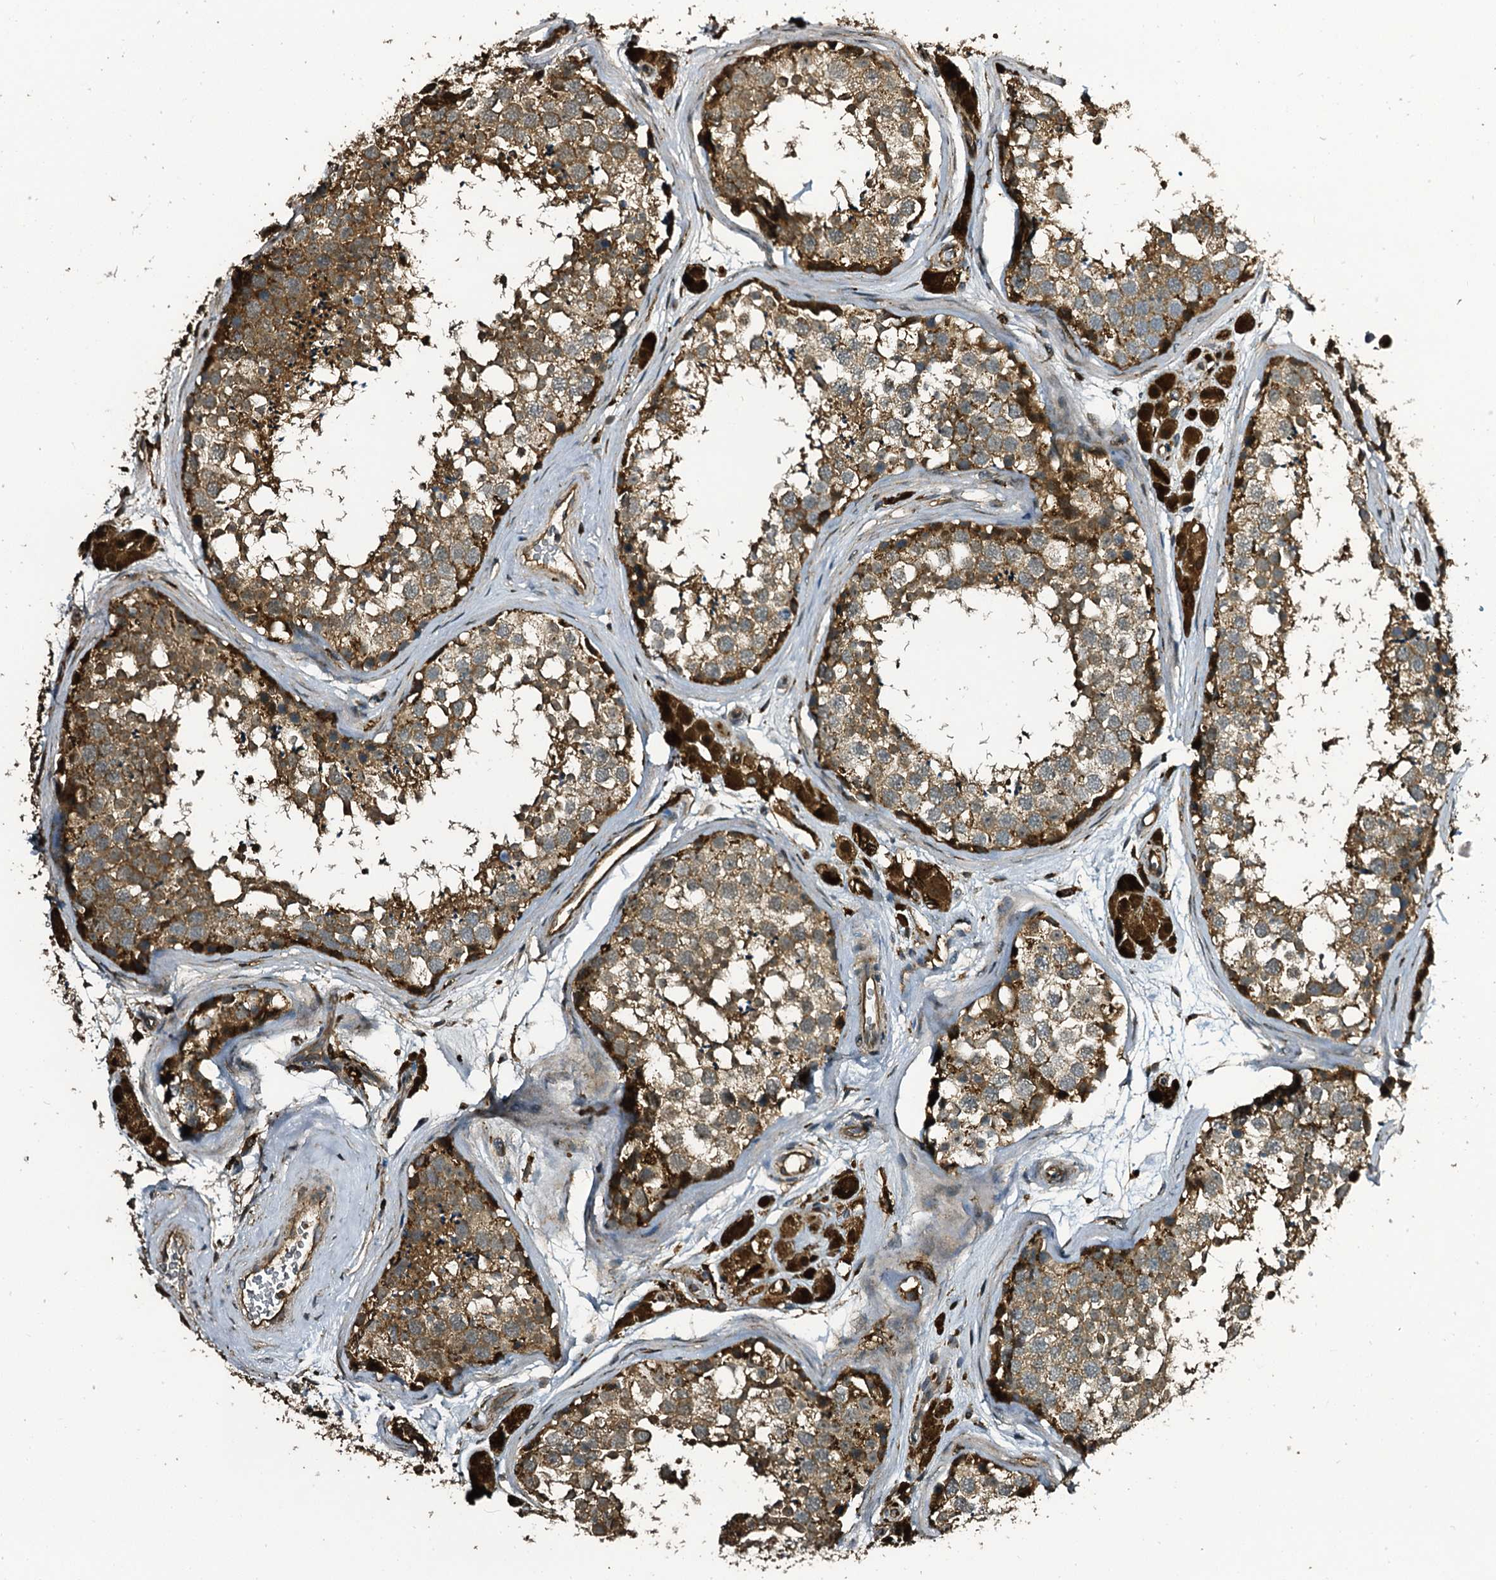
{"staining": {"intensity": "moderate", "quantity": ">75%", "location": "cytoplasmic/membranous"}, "tissue": "testis", "cell_type": "Cells in seminiferous ducts", "image_type": "normal", "snomed": [{"axis": "morphology", "description": "Normal tissue, NOS"}, {"axis": "topography", "description": "Testis"}], "caption": "Brown immunohistochemical staining in normal testis displays moderate cytoplasmic/membranous expression in approximately >75% of cells in seminiferous ducts. The staining was performed using DAB (3,3'-diaminobenzidine) to visualize the protein expression in brown, while the nuclei were stained in blue with hematoxylin (Magnification: 20x).", "gene": "TPGS2", "patient": {"sex": "male", "age": 56}}